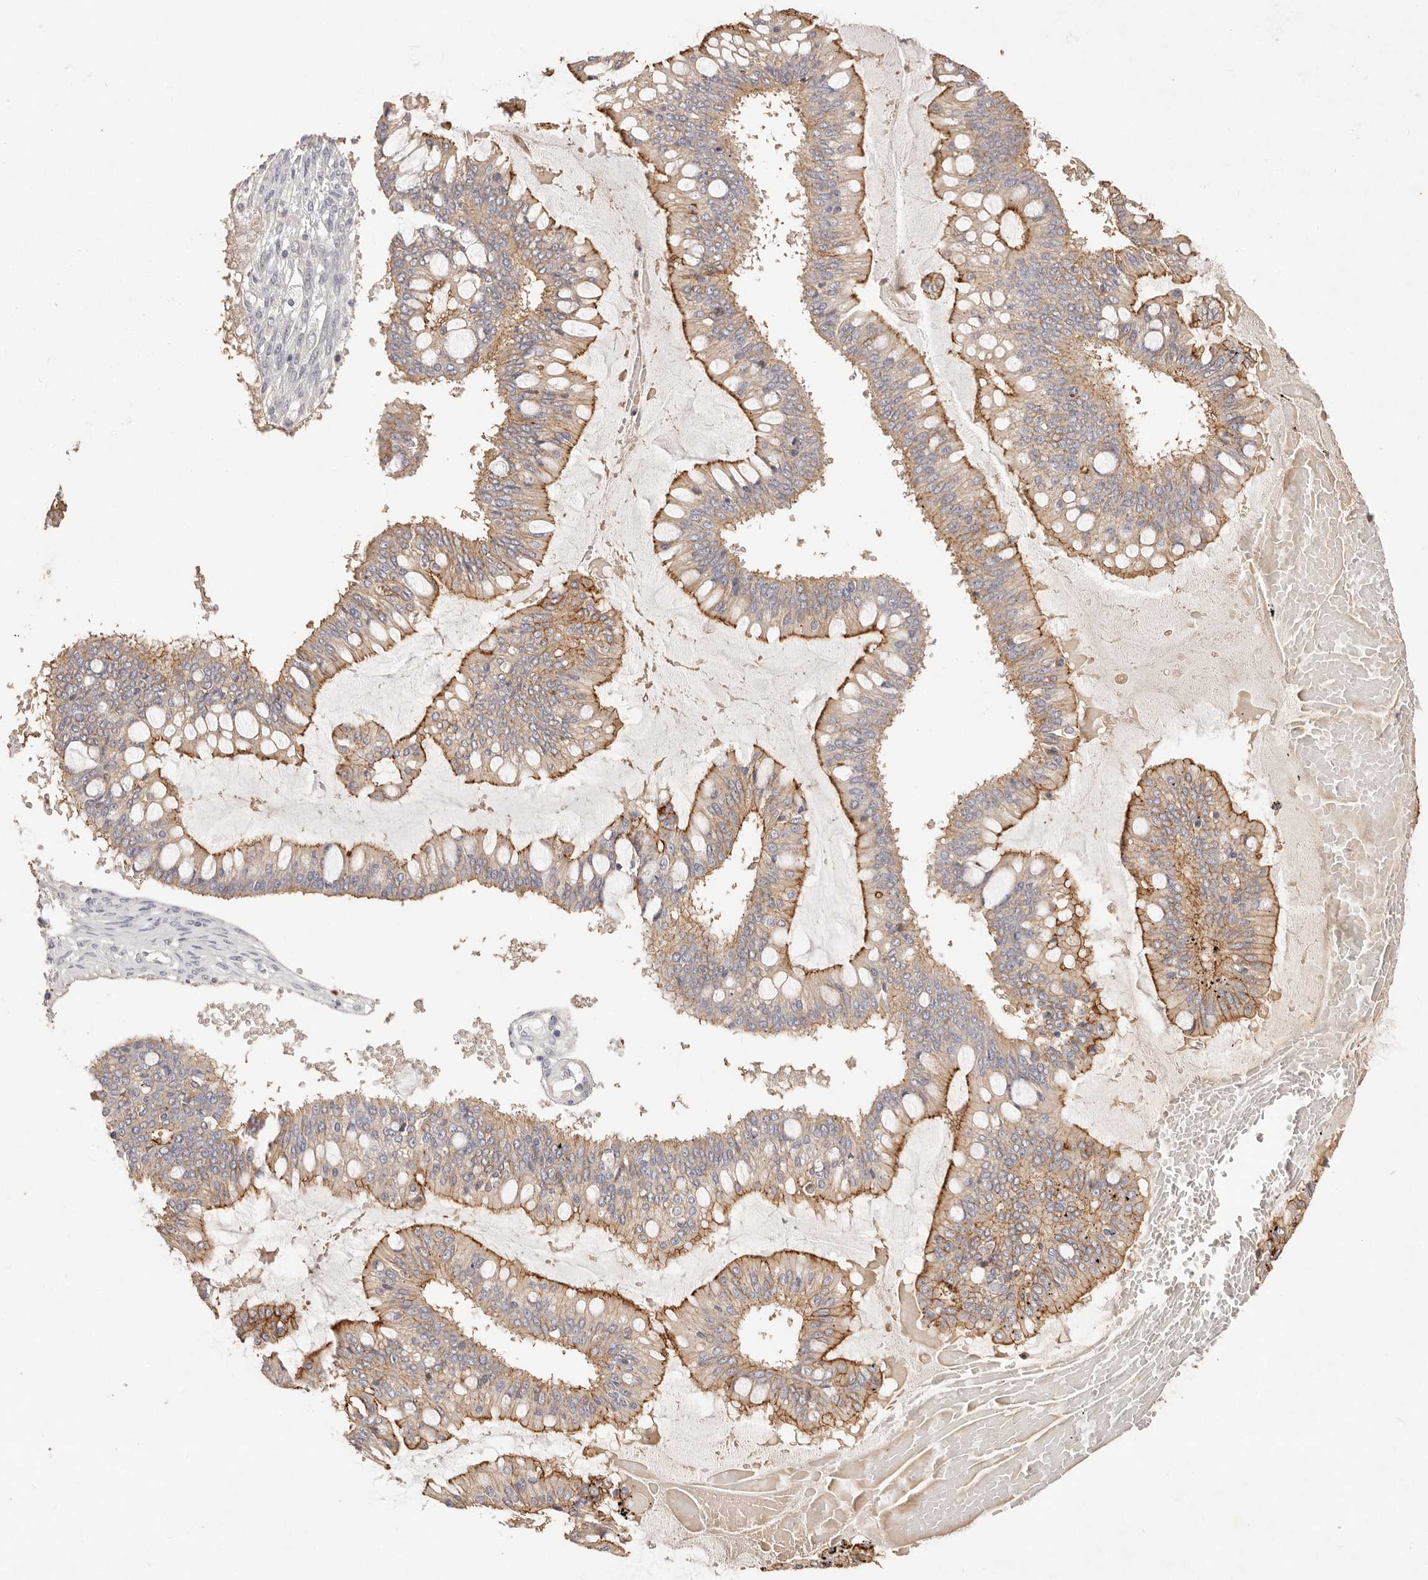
{"staining": {"intensity": "moderate", "quantity": "25%-75%", "location": "cytoplasmic/membranous"}, "tissue": "ovarian cancer", "cell_type": "Tumor cells", "image_type": "cancer", "snomed": [{"axis": "morphology", "description": "Cystadenocarcinoma, mucinous, NOS"}, {"axis": "topography", "description": "Ovary"}], "caption": "High-power microscopy captured an IHC histopathology image of ovarian mucinous cystadenocarcinoma, revealing moderate cytoplasmic/membranous positivity in approximately 25%-75% of tumor cells.", "gene": "CXADR", "patient": {"sex": "female", "age": 73}}